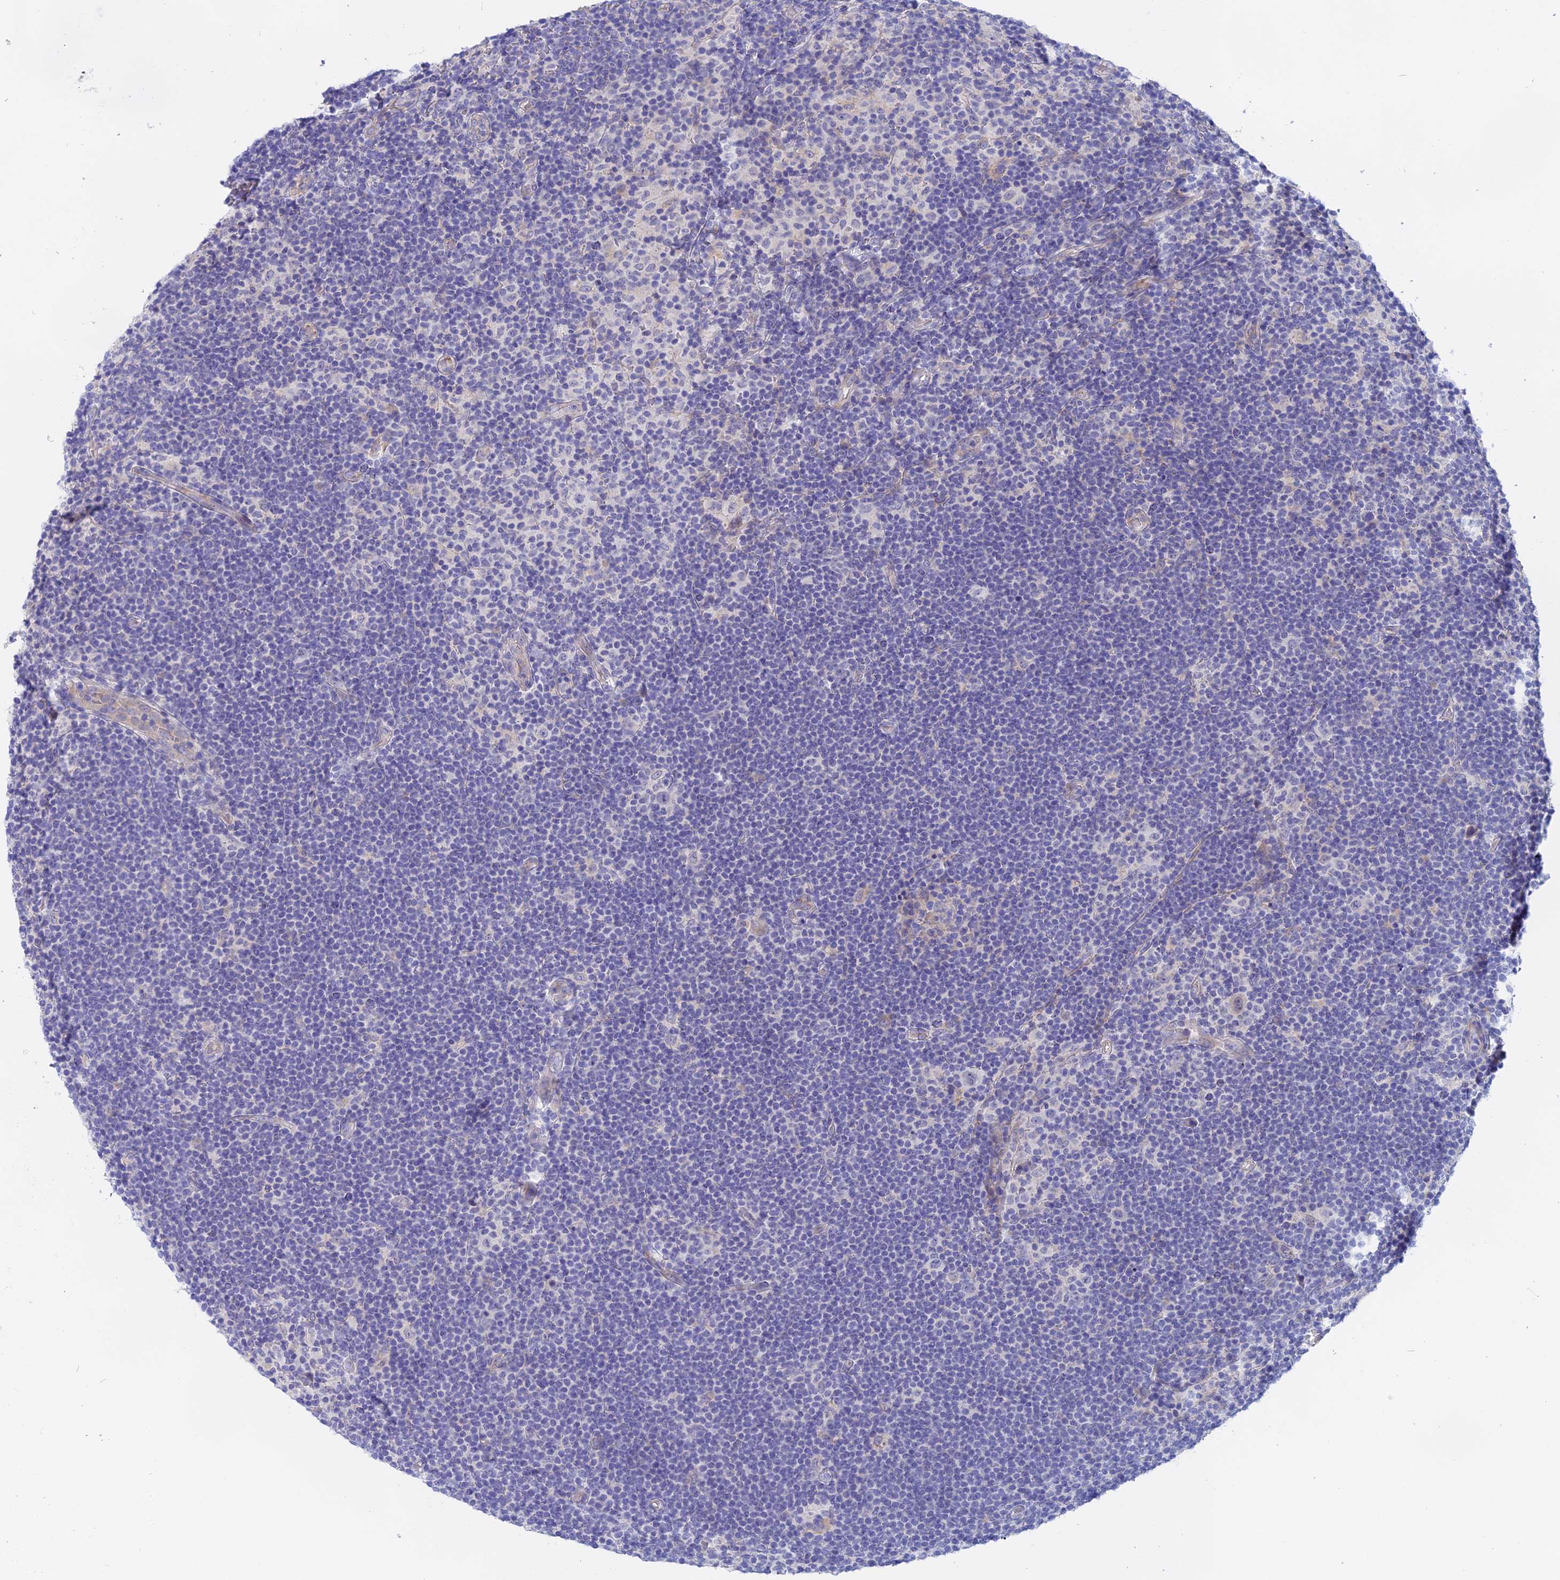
{"staining": {"intensity": "negative", "quantity": "none", "location": "none"}, "tissue": "lymphoma", "cell_type": "Tumor cells", "image_type": "cancer", "snomed": [{"axis": "morphology", "description": "Hodgkin's disease, NOS"}, {"axis": "topography", "description": "Lymph node"}], "caption": "Protein analysis of Hodgkin's disease exhibits no significant positivity in tumor cells. (DAB (3,3'-diaminobenzidine) IHC with hematoxylin counter stain).", "gene": "GLB1L", "patient": {"sex": "female", "age": 57}}